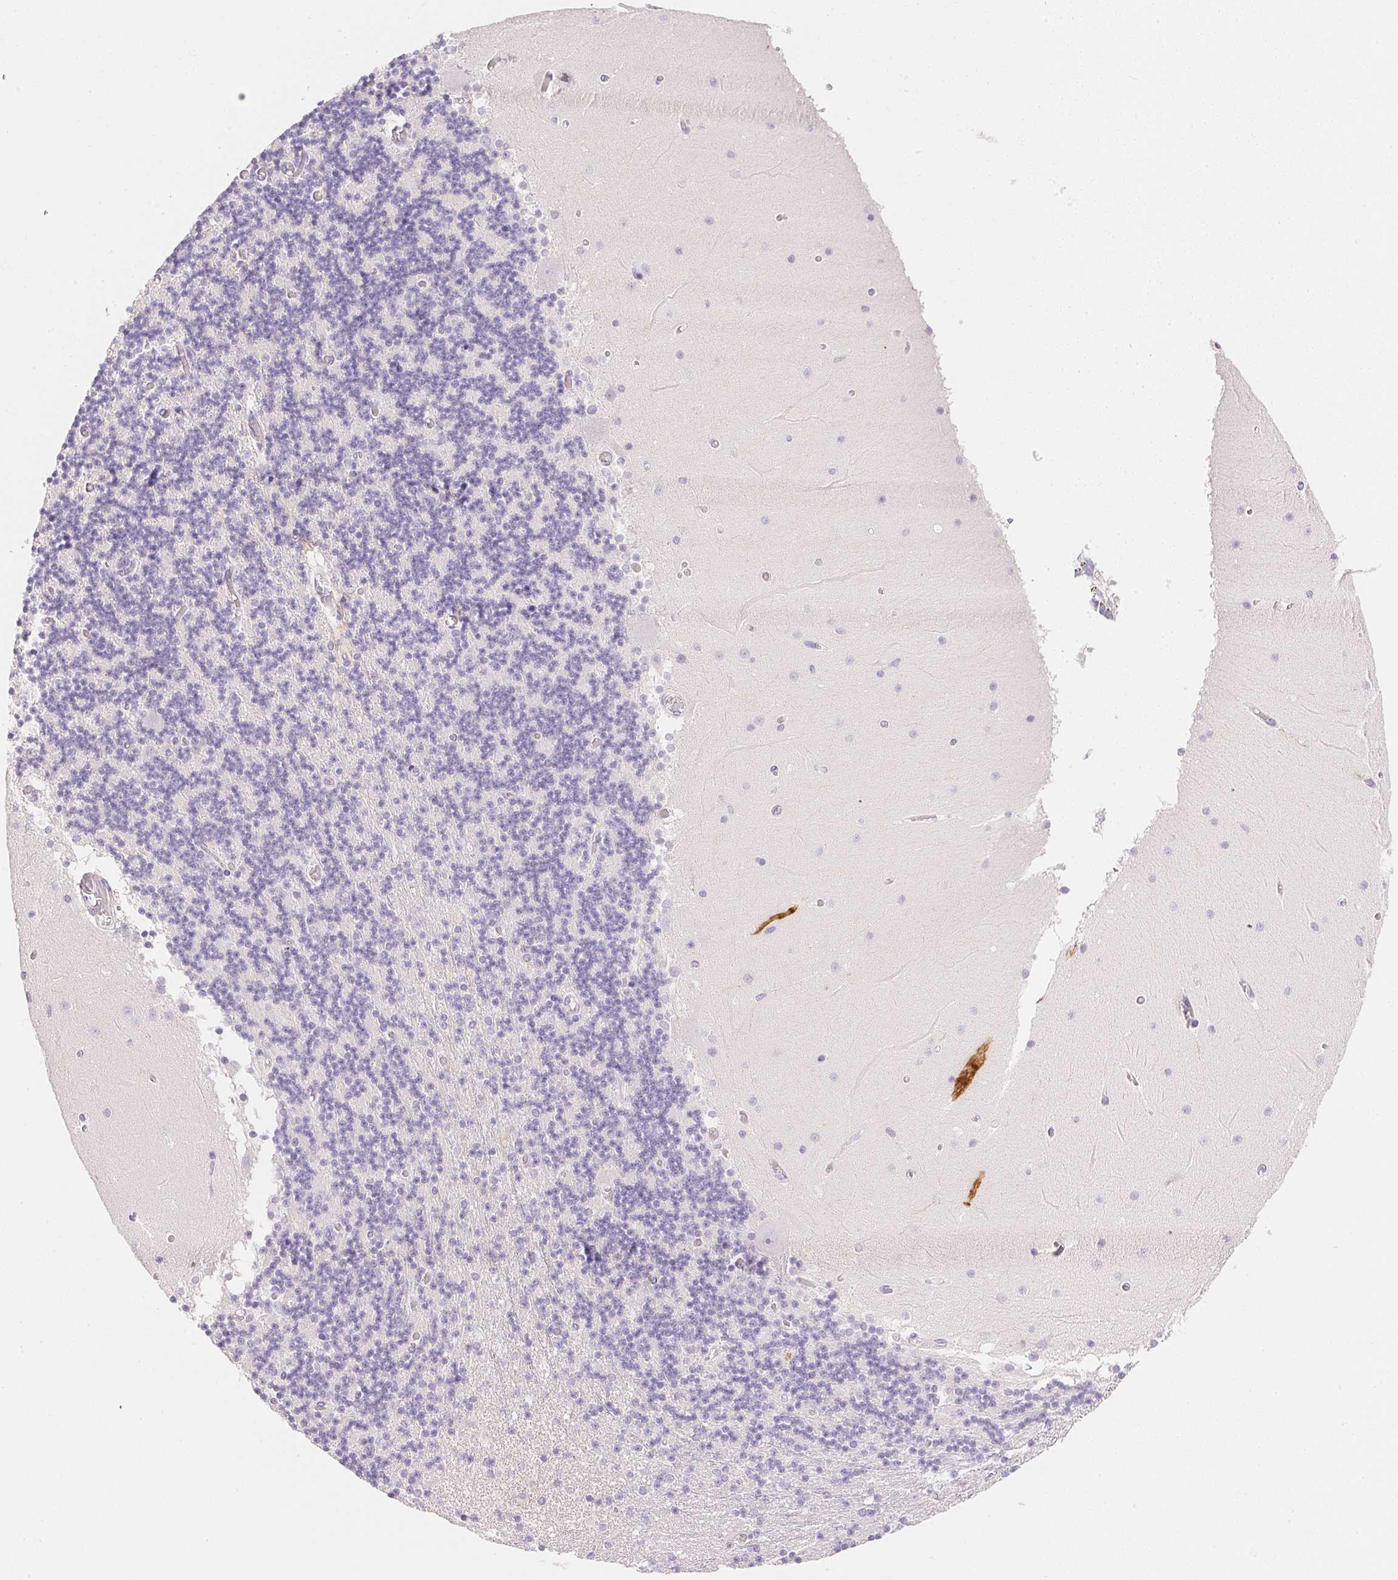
{"staining": {"intensity": "negative", "quantity": "none", "location": "none"}, "tissue": "cerebellum", "cell_type": "Cells in granular layer", "image_type": "normal", "snomed": [{"axis": "morphology", "description": "Normal tissue, NOS"}, {"axis": "topography", "description": "Cerebellum"}], "caption": "This image is of benign cerebellum stained with immunohistochemistry (IHC) to label a protein in brown with the nuclei are counter-stained blue. There is no positivity in cells in granular layer.", "gene": "KCNE2", "patient": {"sex": "female", "age": 28}}